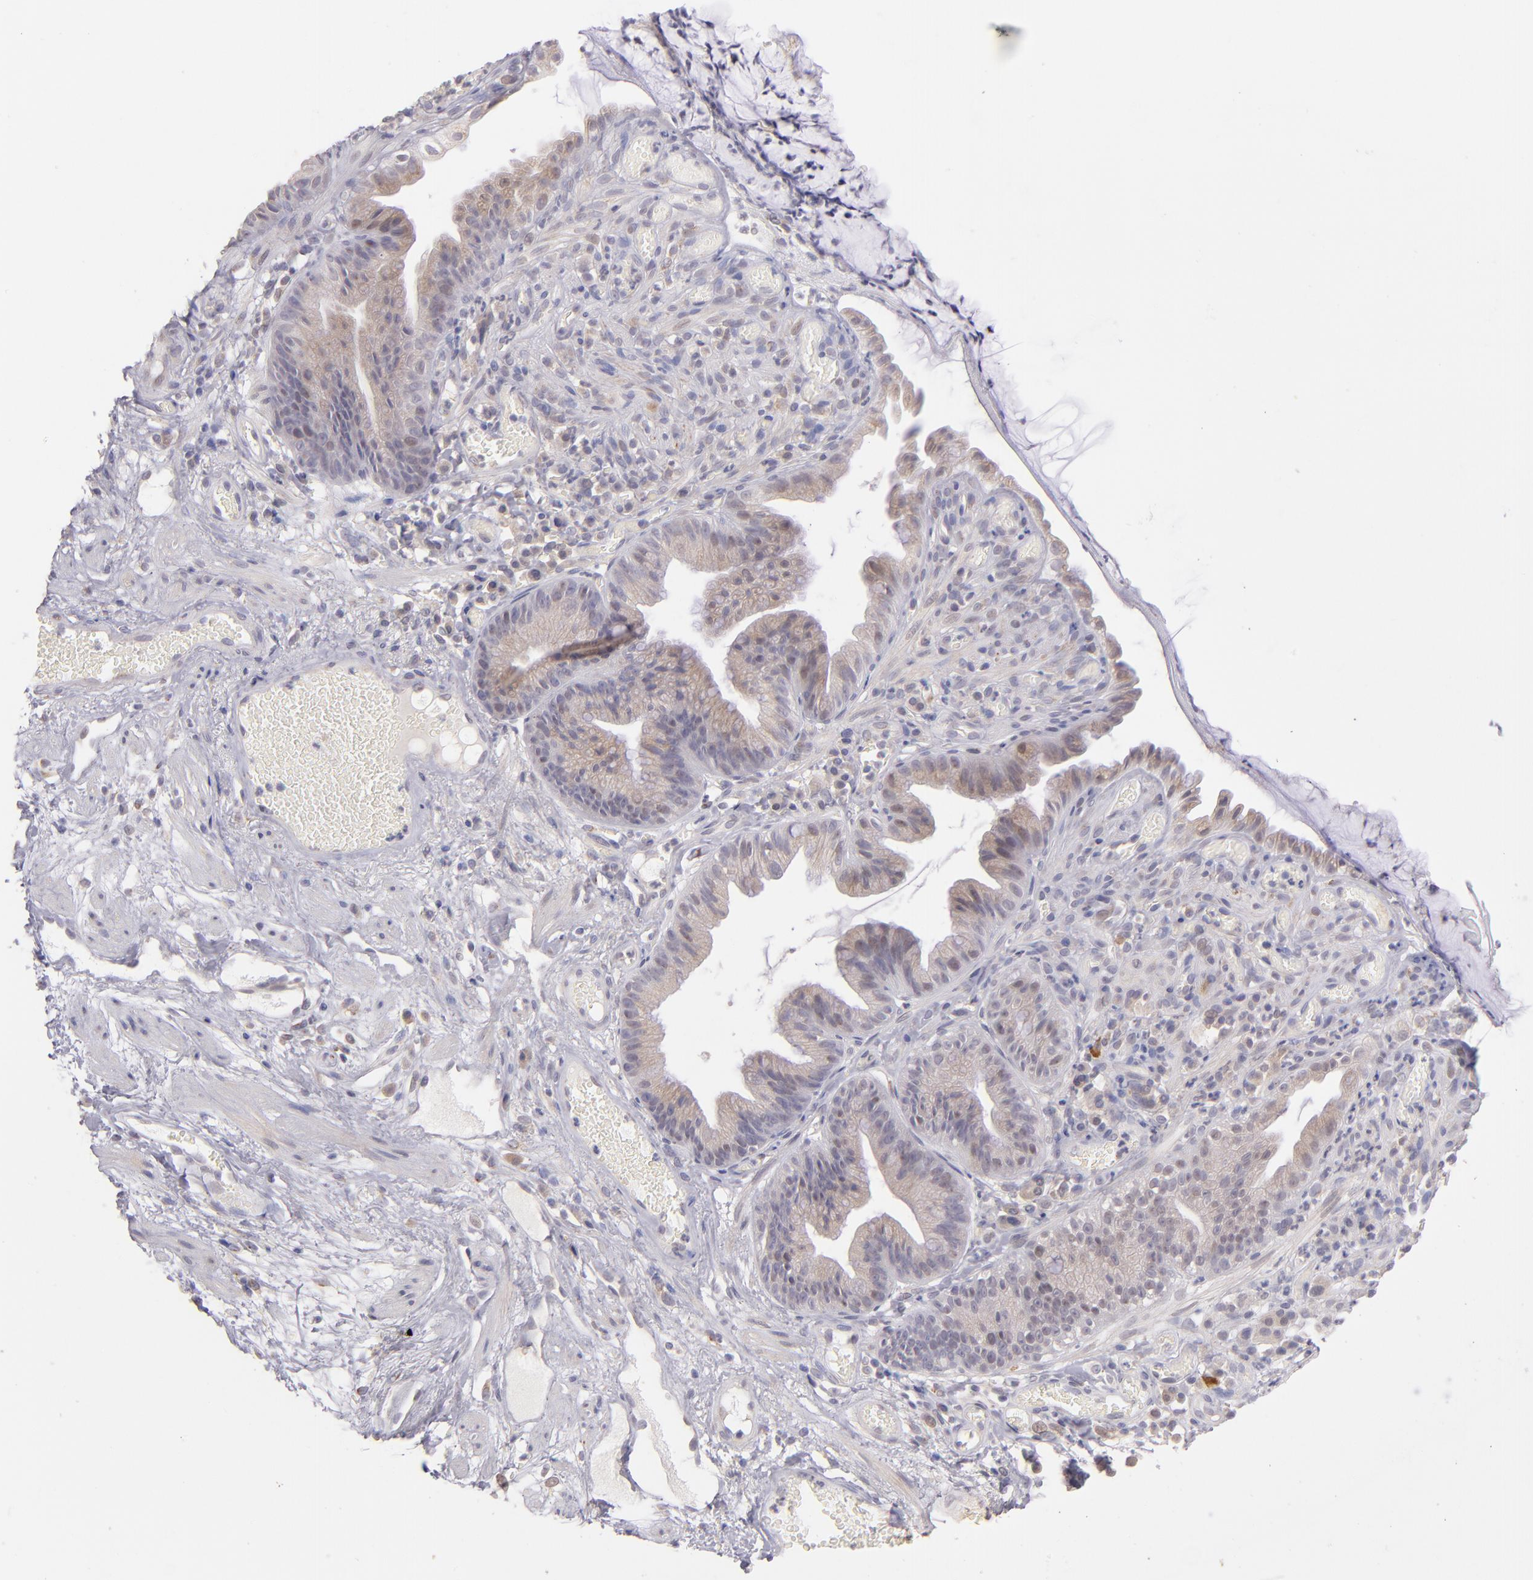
{"staining": {"intensity": "weak", "quantity": "25%-75%", "location": "cytoplasmic/membranous"}, "tissue": "skin", "cell_type": "Epidermal cells", "image_type": "normal", "snomed": [{"axis": "morphology", "description": "Normal tissue, NOS"}, {"axis": "morphology", "description": "Hemorrhoids"}, {"axis": "morphology", "description": "Inflammation, NOS"}, {"axis": "topography", "description": "Anal"}], "caption": "Immunohistochemical staining of benign human skin exhibits low levels of weak cytoplasmic/membranous positivity in approximately 25%-75% of epidermal cells.", "gene": "TRAF3", "patient": {"sex": "male", "age": 60}}